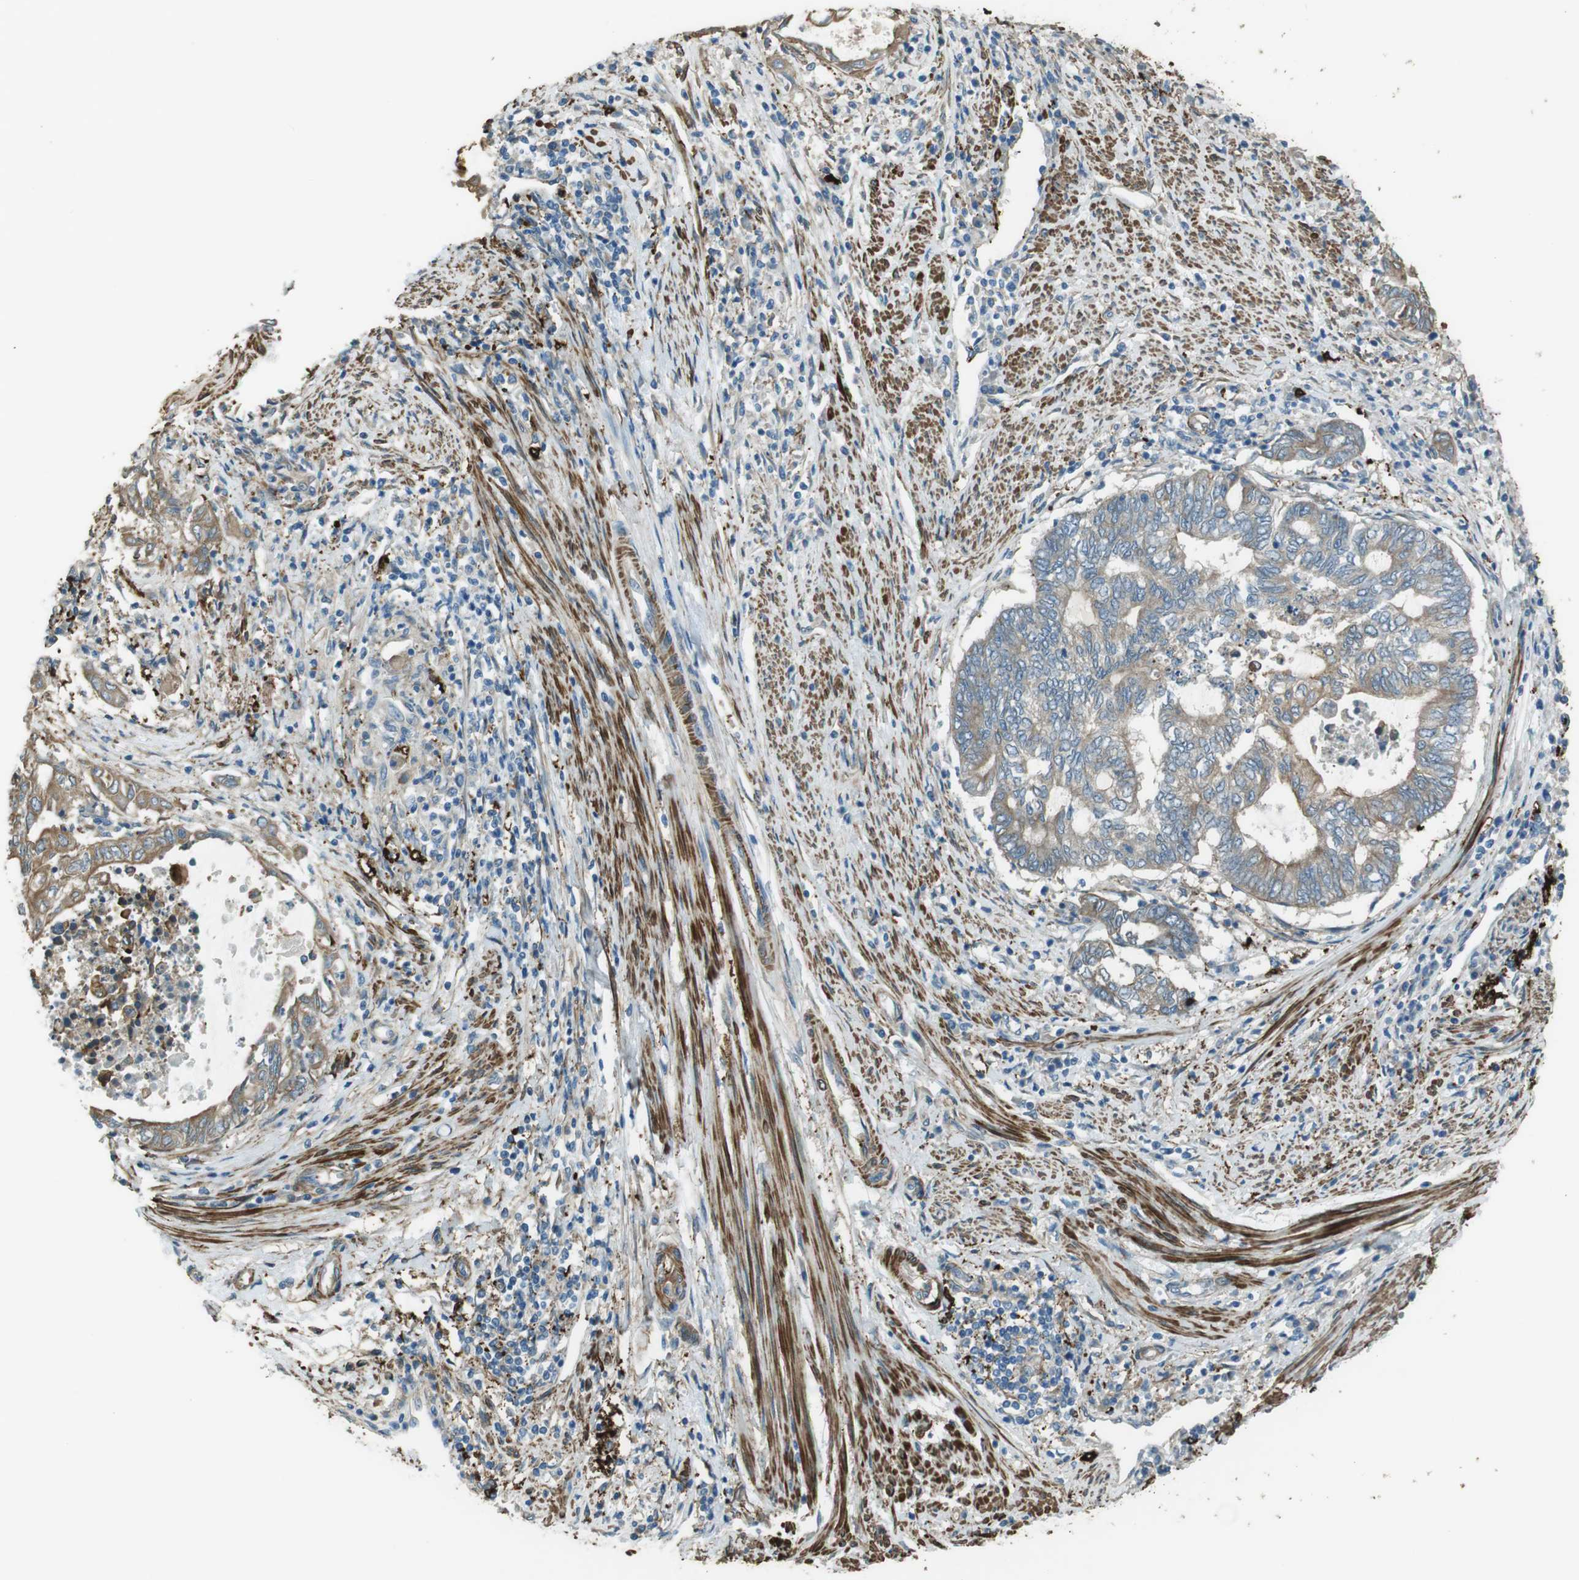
{"staining": {"intensity": "weak", "quantity": ">75%", "location": "cytoplasmic/membranous"}, "tissue": "endometrial cancer", "cell_type": "Tumor cells", "image_type": "cancer", "snomed": [{"axis": "morphology", "description": "Adenocarcinoma, NOS"}, {"axis": "topography", "description": "Uterus"}, {"axis": "topography", "description": "Endometrium"}], "caption": "Immunohistochemical staining of endometrial cancer reveals low levels of weak cytoplasmic/membranous protein positivity in approximately >75% of tumor cells.", "gene": "SFT2D1", "patient": {"sex": "female", "age": 70}}